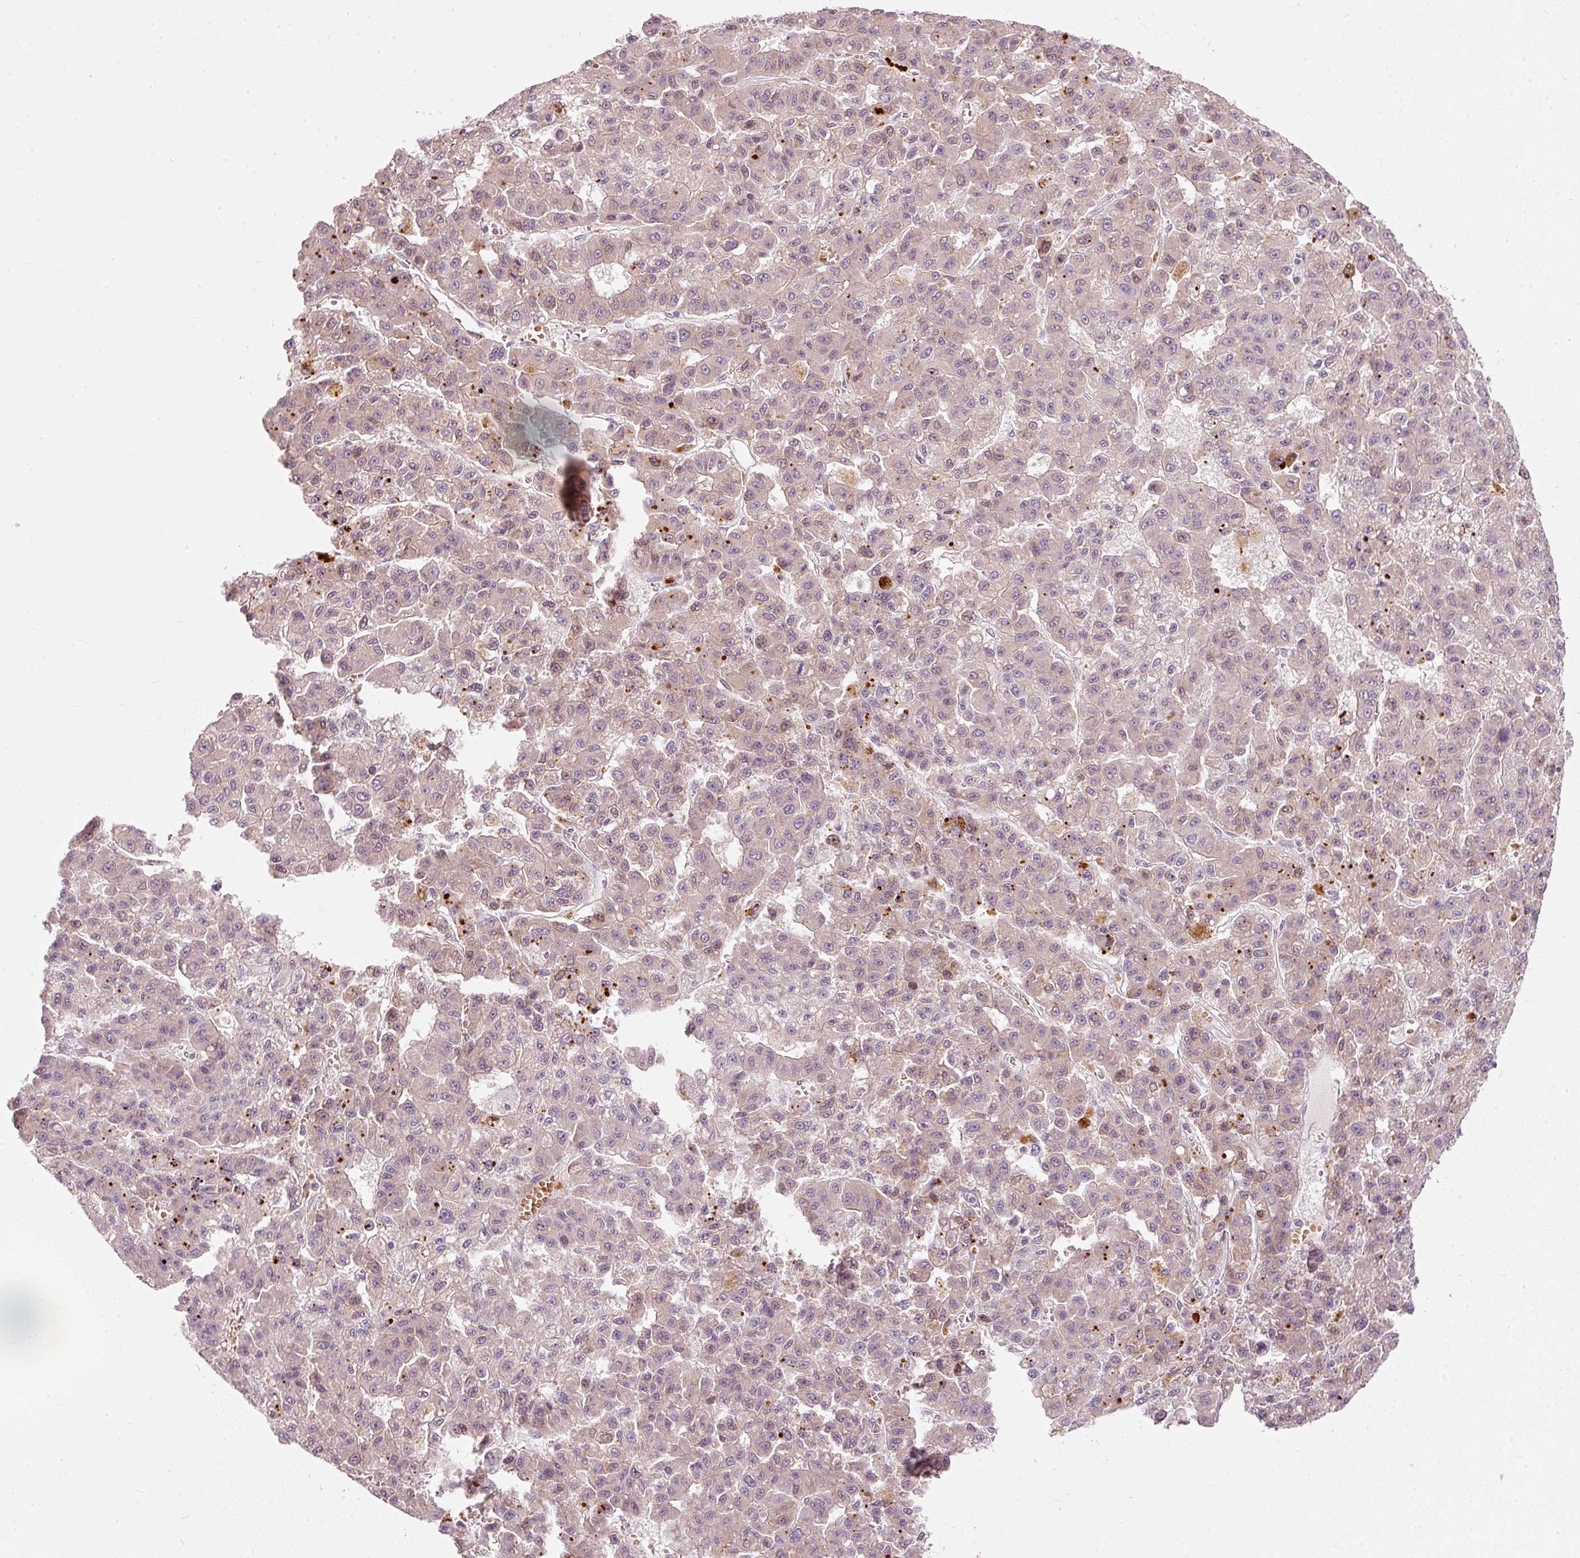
{"staining": {"intensity": "negative", "quantity": "none", "location": "none"}, "tissue": "liver cancer", "cell_type": "Tumor cells", "image_type": "cancer", "snomed": [{"axis": "morphology", "description": "Carcinoma, Hepatocellular, NOS"}, {"axis": "topography", "description": "Liver"}], "caption": "Immunohistochemical staining of human hepatocellular carcinoma (liver) demonstrates no significant positivity in tumor cells.", "gene": "KCNQ1", "patient": {"sex": "male", "age": 70}}